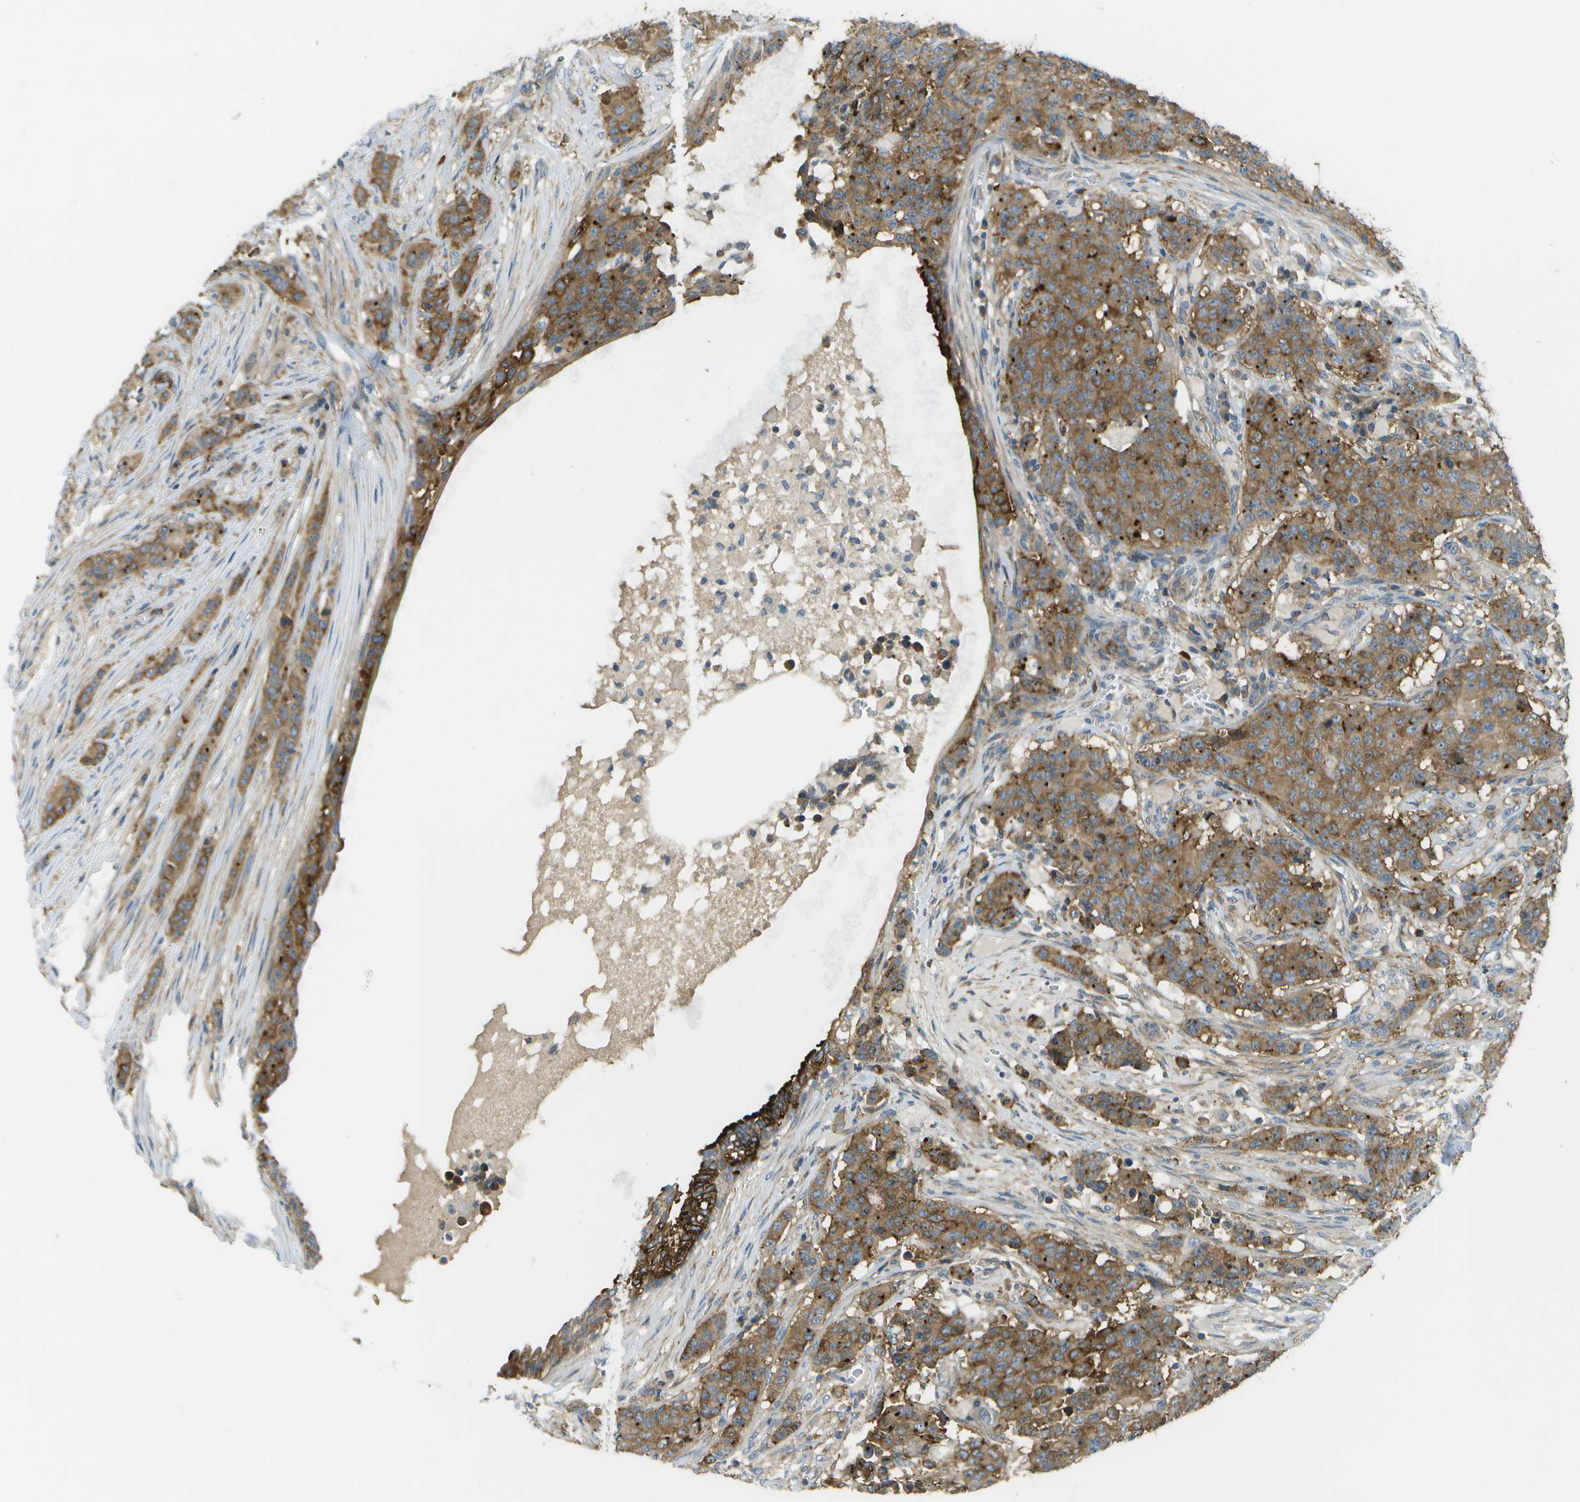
{"staining": {"intensity": "moderate", "quantity": ">75%", "location": "cytoplasmic/membranous"}, "tissue": "breast cancer", "cell_type": "Tumor cells", "image_type": "cancer", "snomed": [{"axis": "morphology", "description": "Normal tissue, NOS"}, {"axis": "morphology", "description": "Duct carcinoma"}, {"axis": "topography", "description": "Breast"}], "caption": "Tumor cells reveal moderate cytoplasmic/membranous expression in approximately >75% of cells in breast cancer.", "gene": "WNK2", "patient": {"sex": "female", "age": 40}}